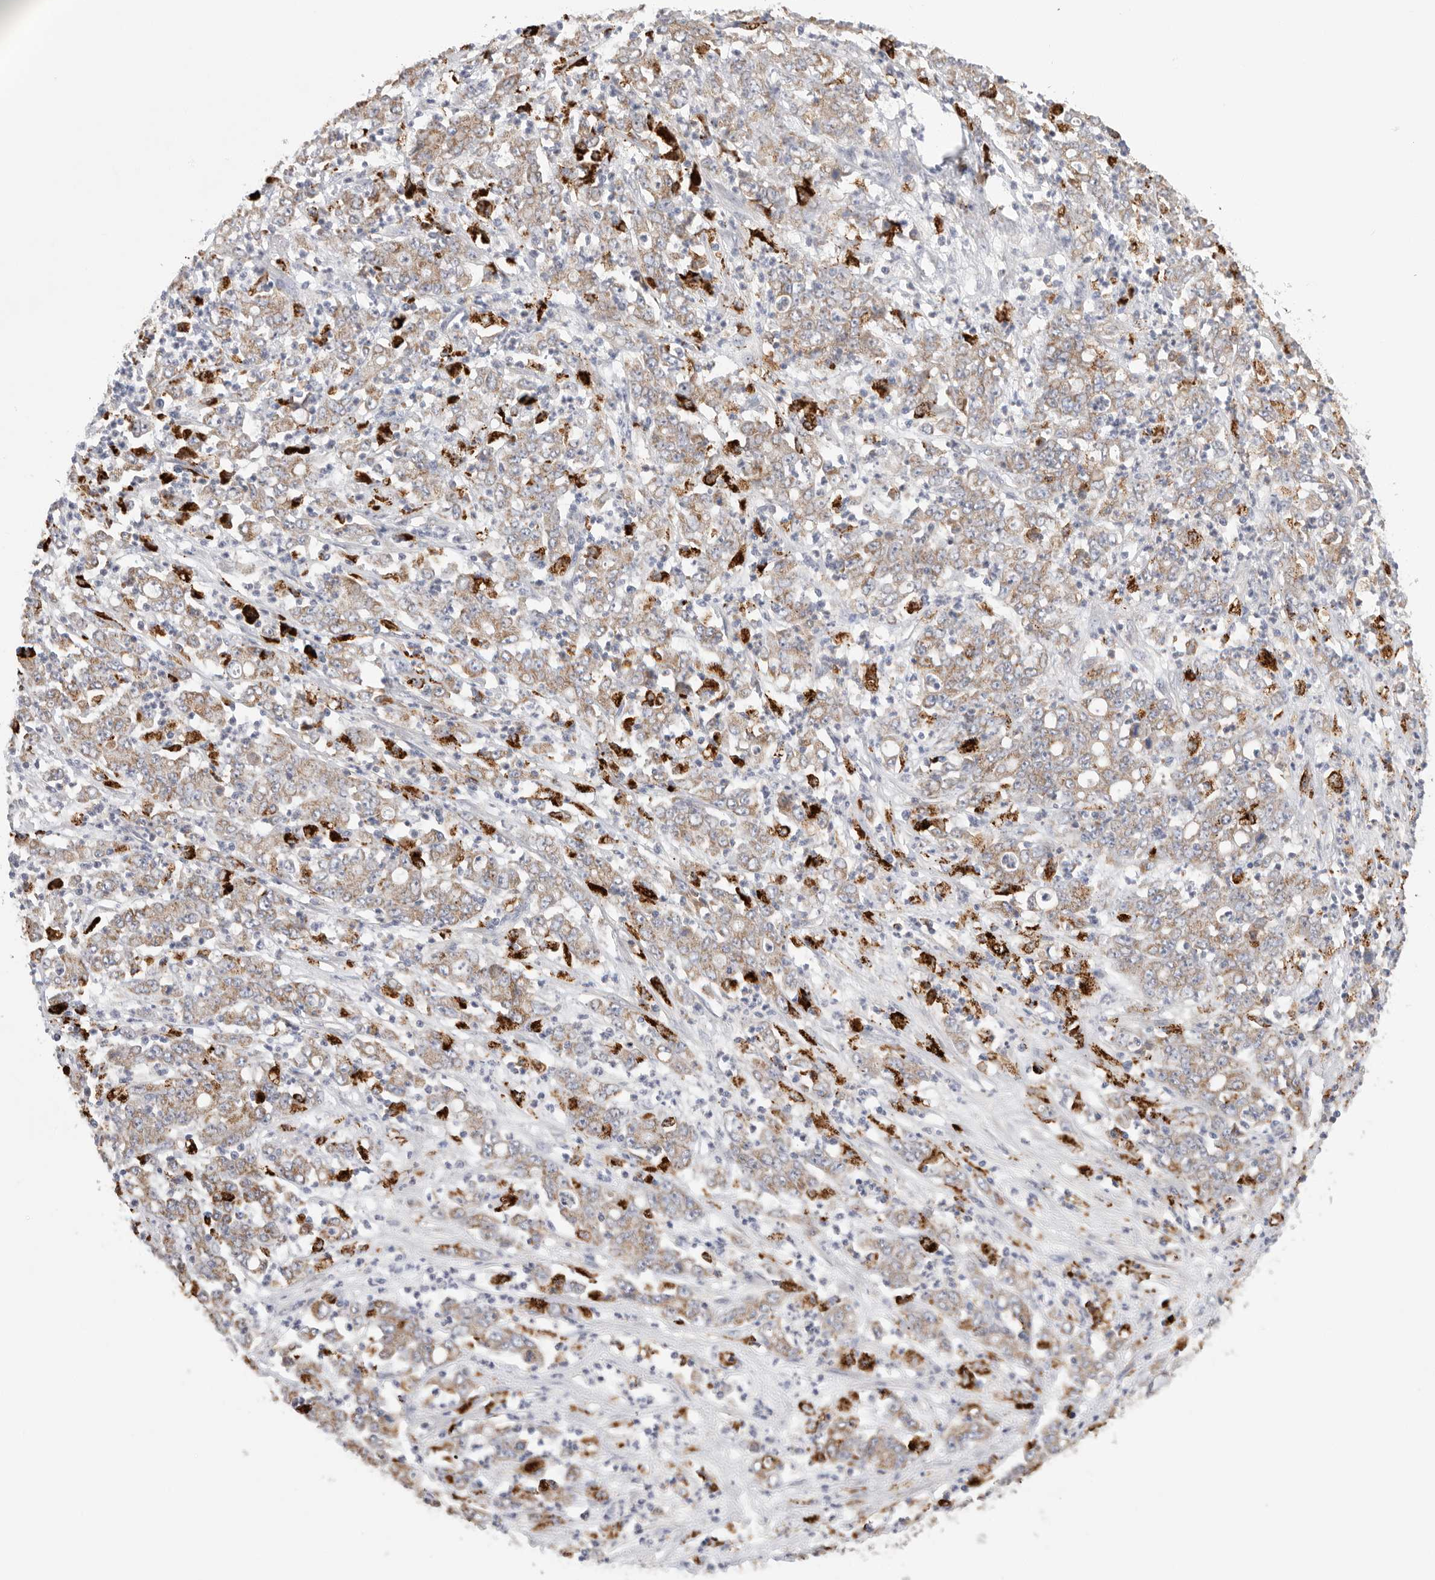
{"staining": {"intensity": "moderate", "quantity": ">75%", "location": "cytoplasmic/membranous"}, "tissue": "stomach cancer", "cell_type": "Tumor cells", "image_type": "cancer", "snomed": [{"axis": "morphology", "description": "Adenocarcinoma, NOS"}, {"axis": "topography", "description": "Stomach, lower"}], "caption": "Approximately >75% of tumor cells in human stomach cancer display moderate cytoplasmic/membranous protein positivity as visualized by brown immunohistochemical staining.", "gene": "GGH", "patient": {"sex": "female", "age": 71}}